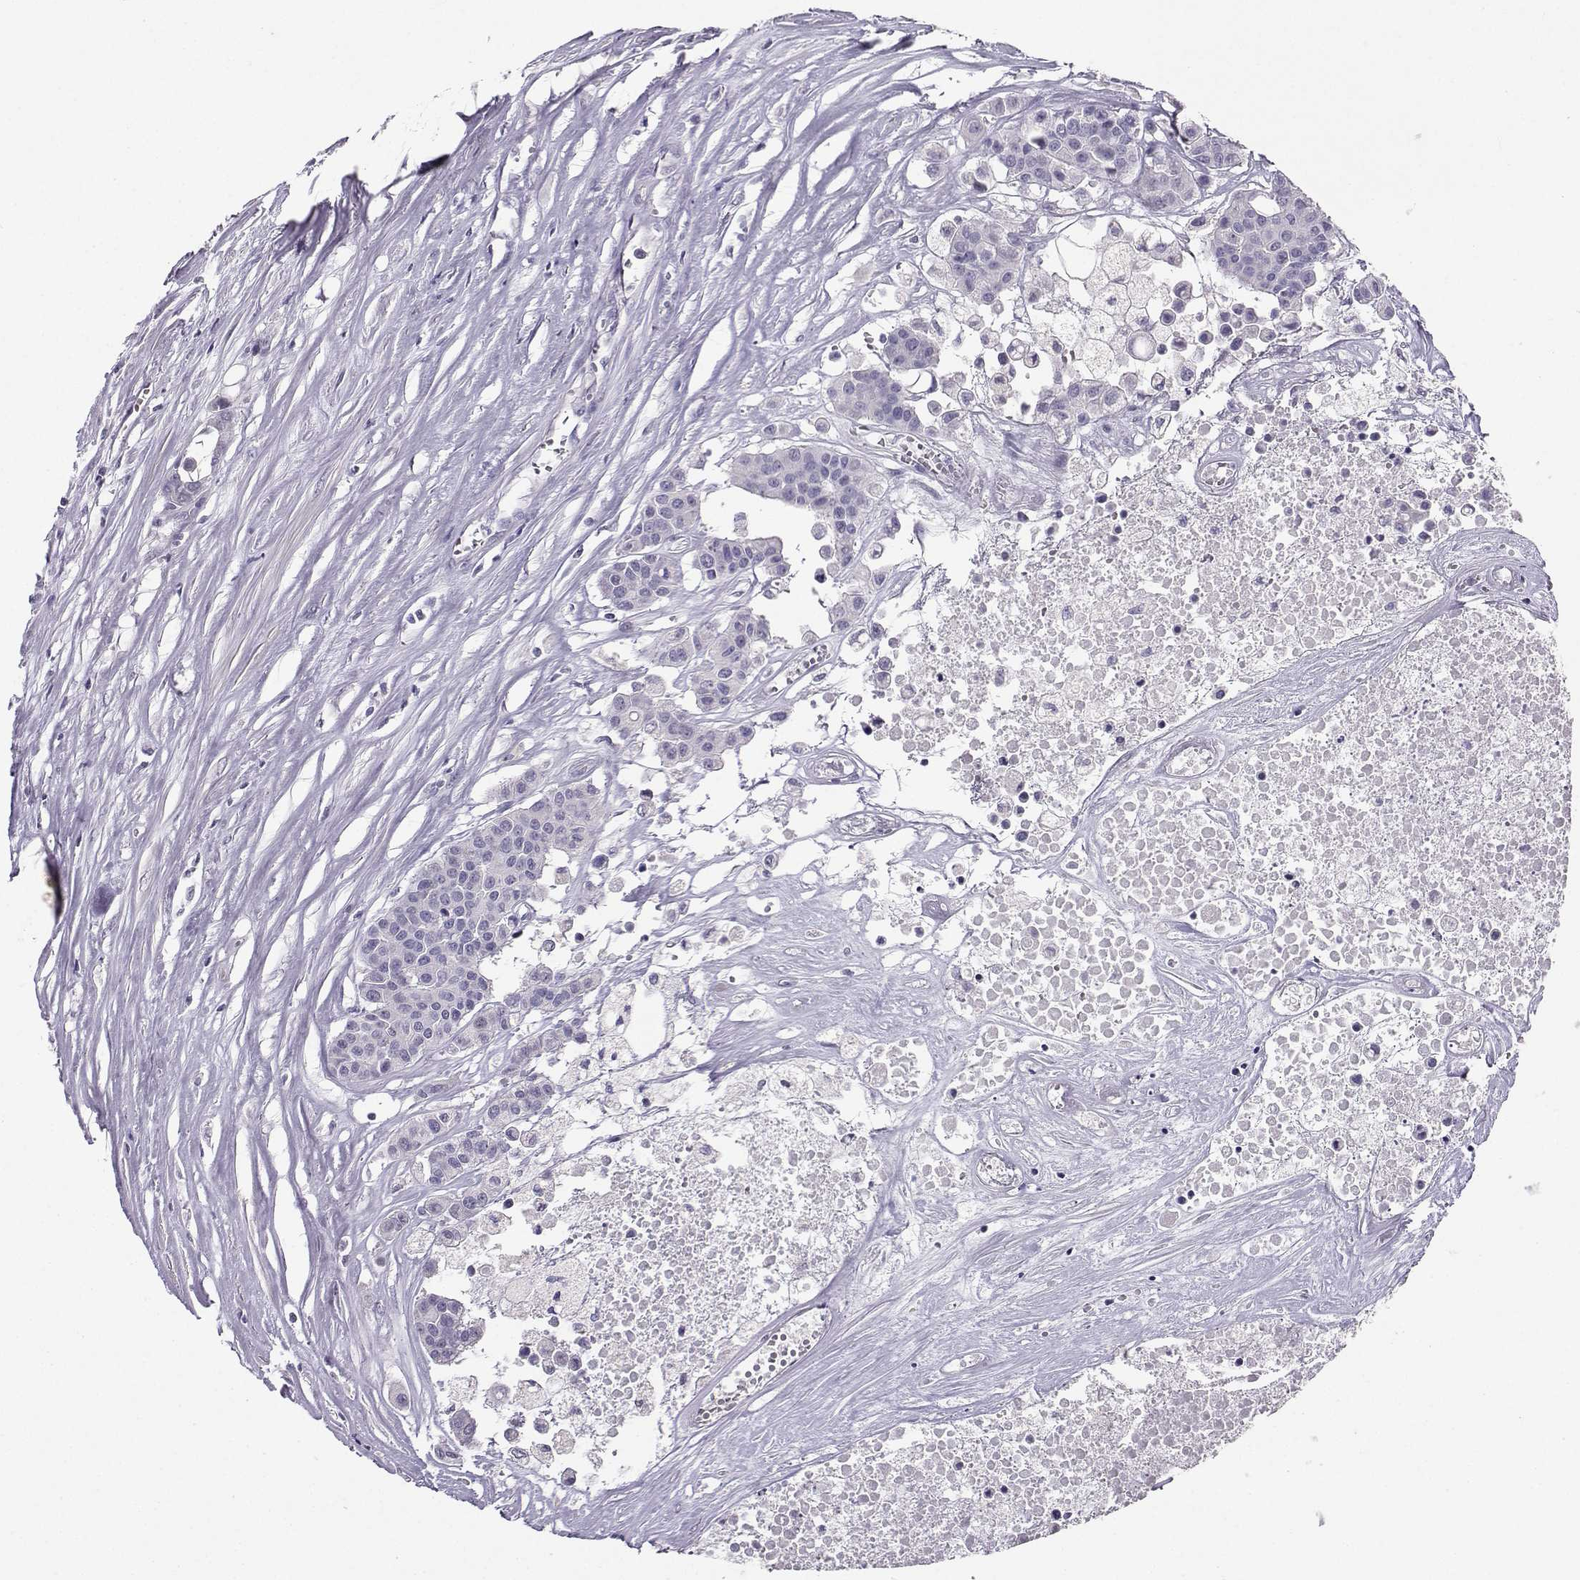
{"staining": {"intensity": "negative", "quantity": "none", "location": "none"}, "tissue": "carcinoid", "cell_type": "Tumor cells", "image_type": "cancer", "snomed": [{"axis": "morphology", "description": "Carcinoid, malignant, NOS"}, {"axis": "topography", "description": "Colon"}], "caption": "This is an immunohistochemistry (IHC) photomicrograph of human carcinoid (malignant). There is no expression in tumor cells.", "gene": "CARTPT", "patient": {"sex": "male", "age": 81}}